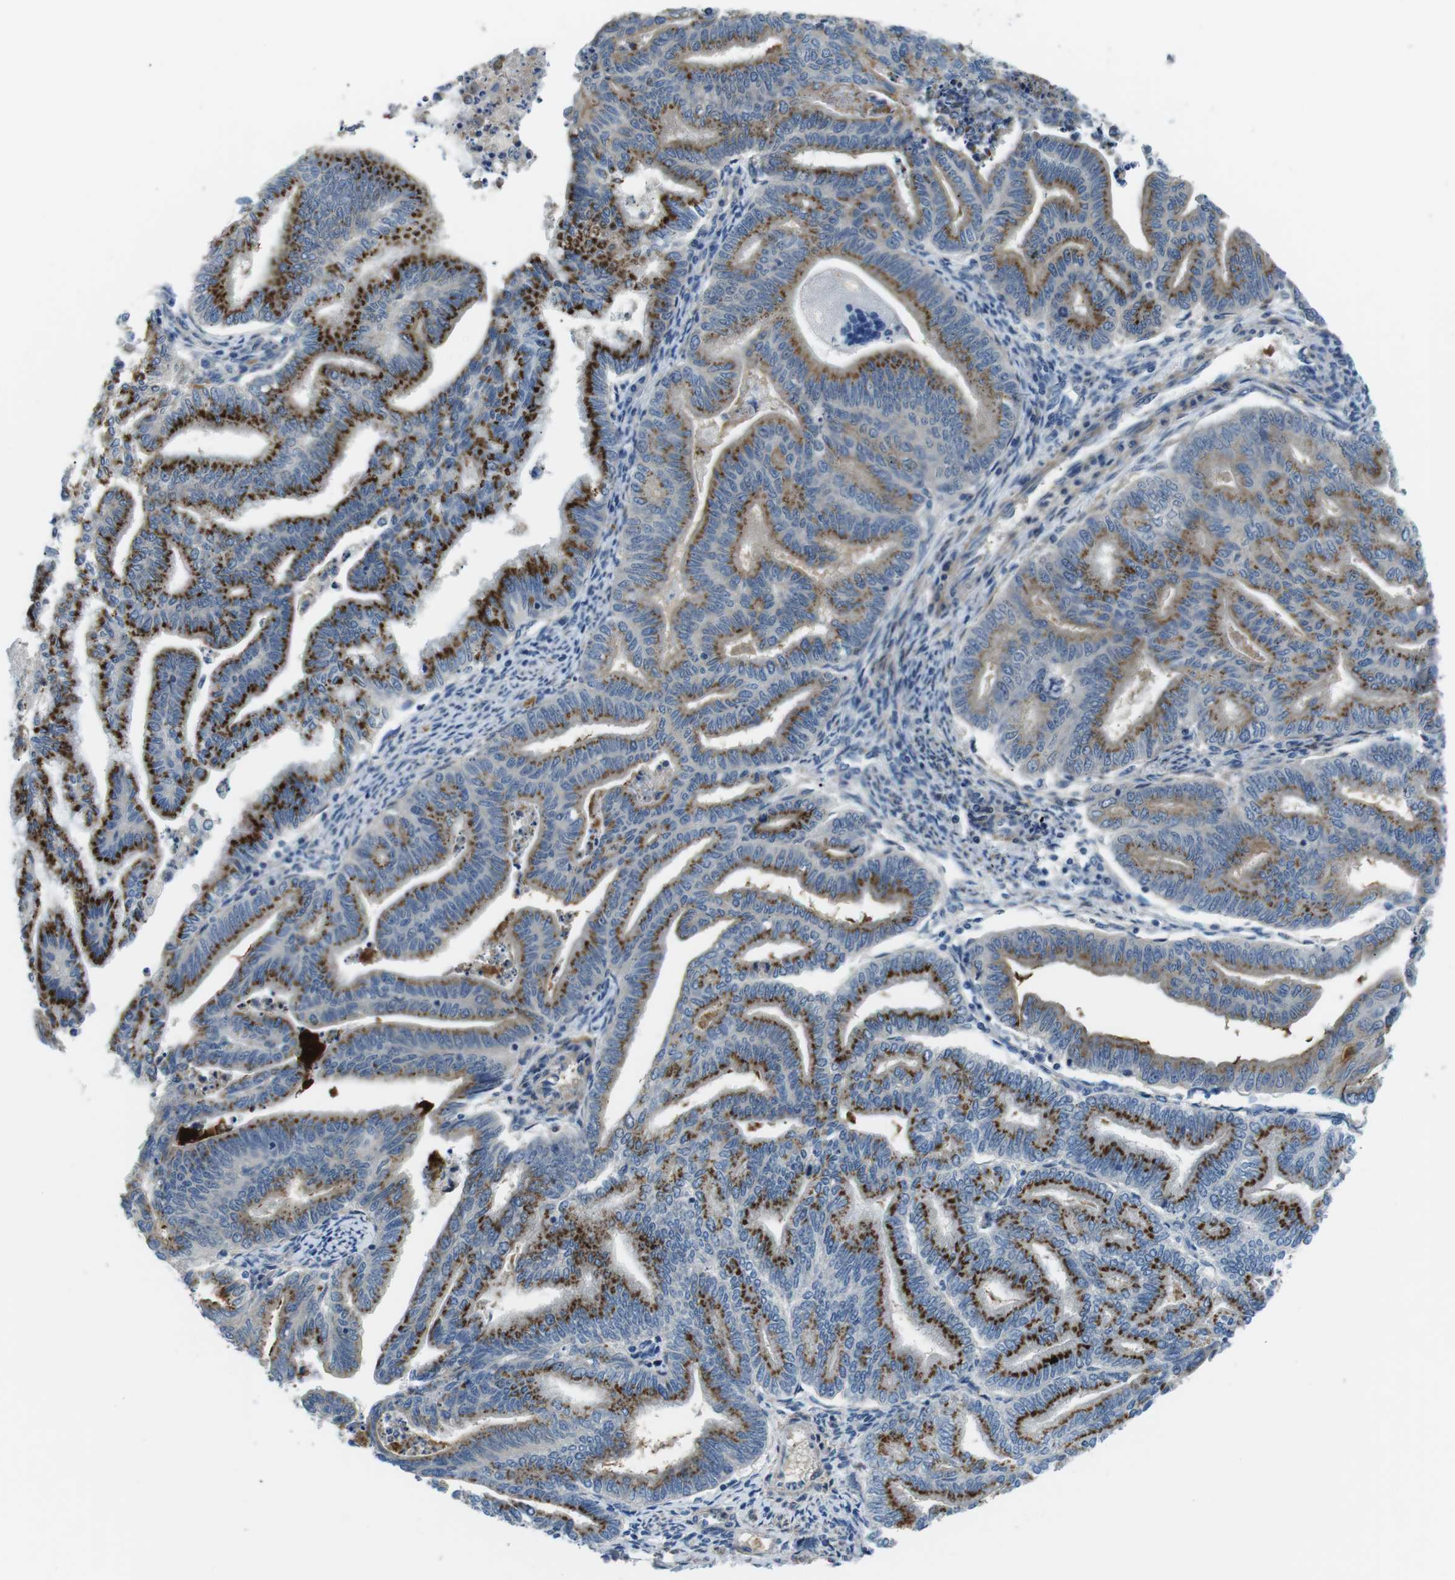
{"staining": {"intensity": "strong", "quantity": ">75%", "location": "cytoplasmic/membranous"}, "tissue": "endometrial cancer", "cell_type": "Tumor cells", "image_type": "cancer", "snomed": [{"axis": "morphology", "description": "Adenocarcinoma, NOS"}, {"axis": "topography", "description": "Endometrium"}], "caption": "Endometrial adenocarcinoma stained with a brown dye exhibits strong cytoplasmic/membranous positive staining in about >75% of tumor cells.", "gene": "WSCD1", "patient": {"sex": "female", "age": 79}}